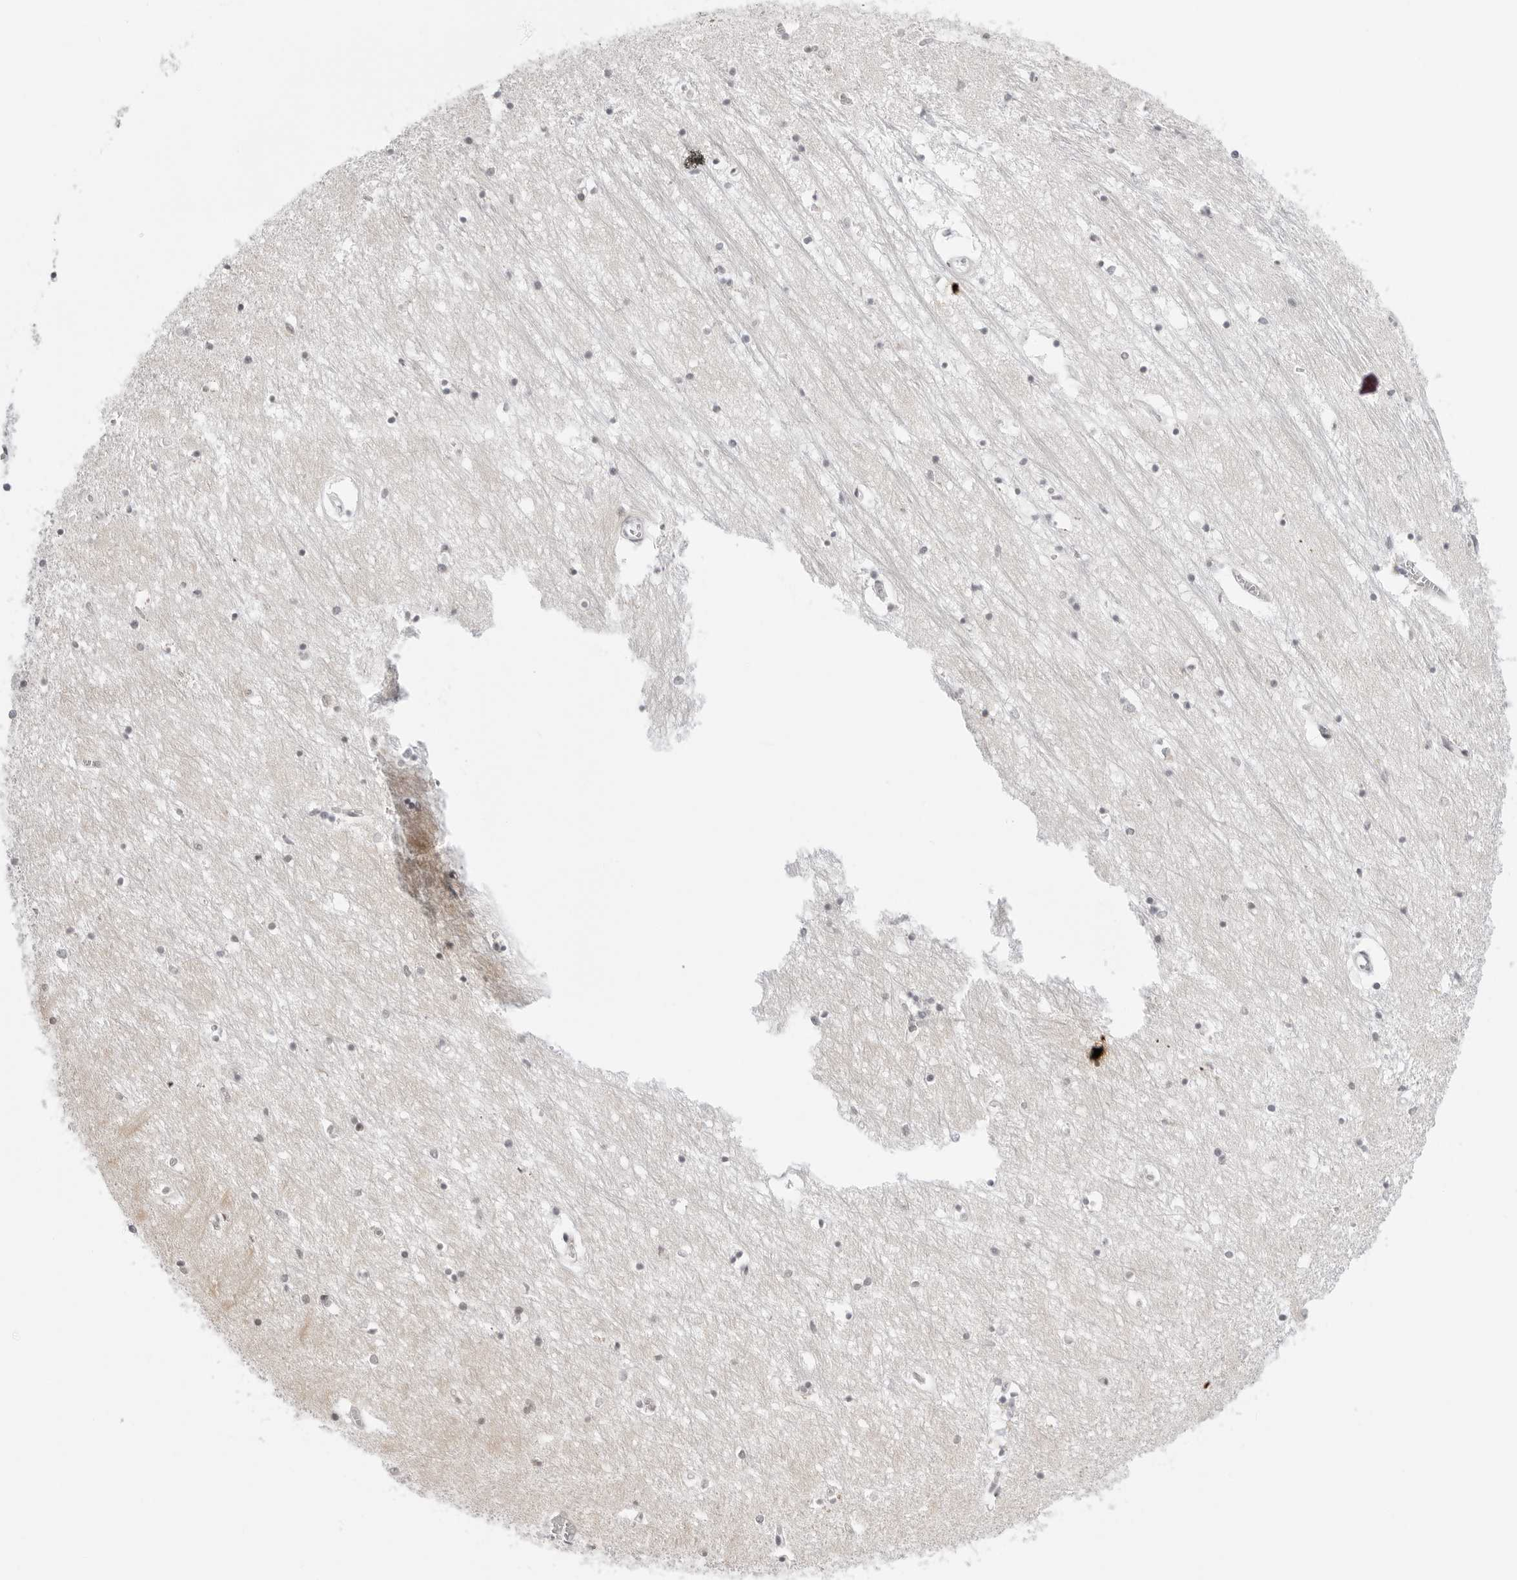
{"staining": {"intensity": "negative", "quantity": "none", "location": "none"}, "tissue": "hippocampus", "cell_type": "Glial cells", "image_type": "normal", "snomed": [{"axis": "morphology", "description": "Normal tissue, NOS"}, {"axis": "topography", "description": "Hippocampus"}], "caption": "The micrograph reveals no significant staining in glial cells of hippocampus.", "gene": "PPP2R5C", "patient": {"sex": "male", "age": 70}}